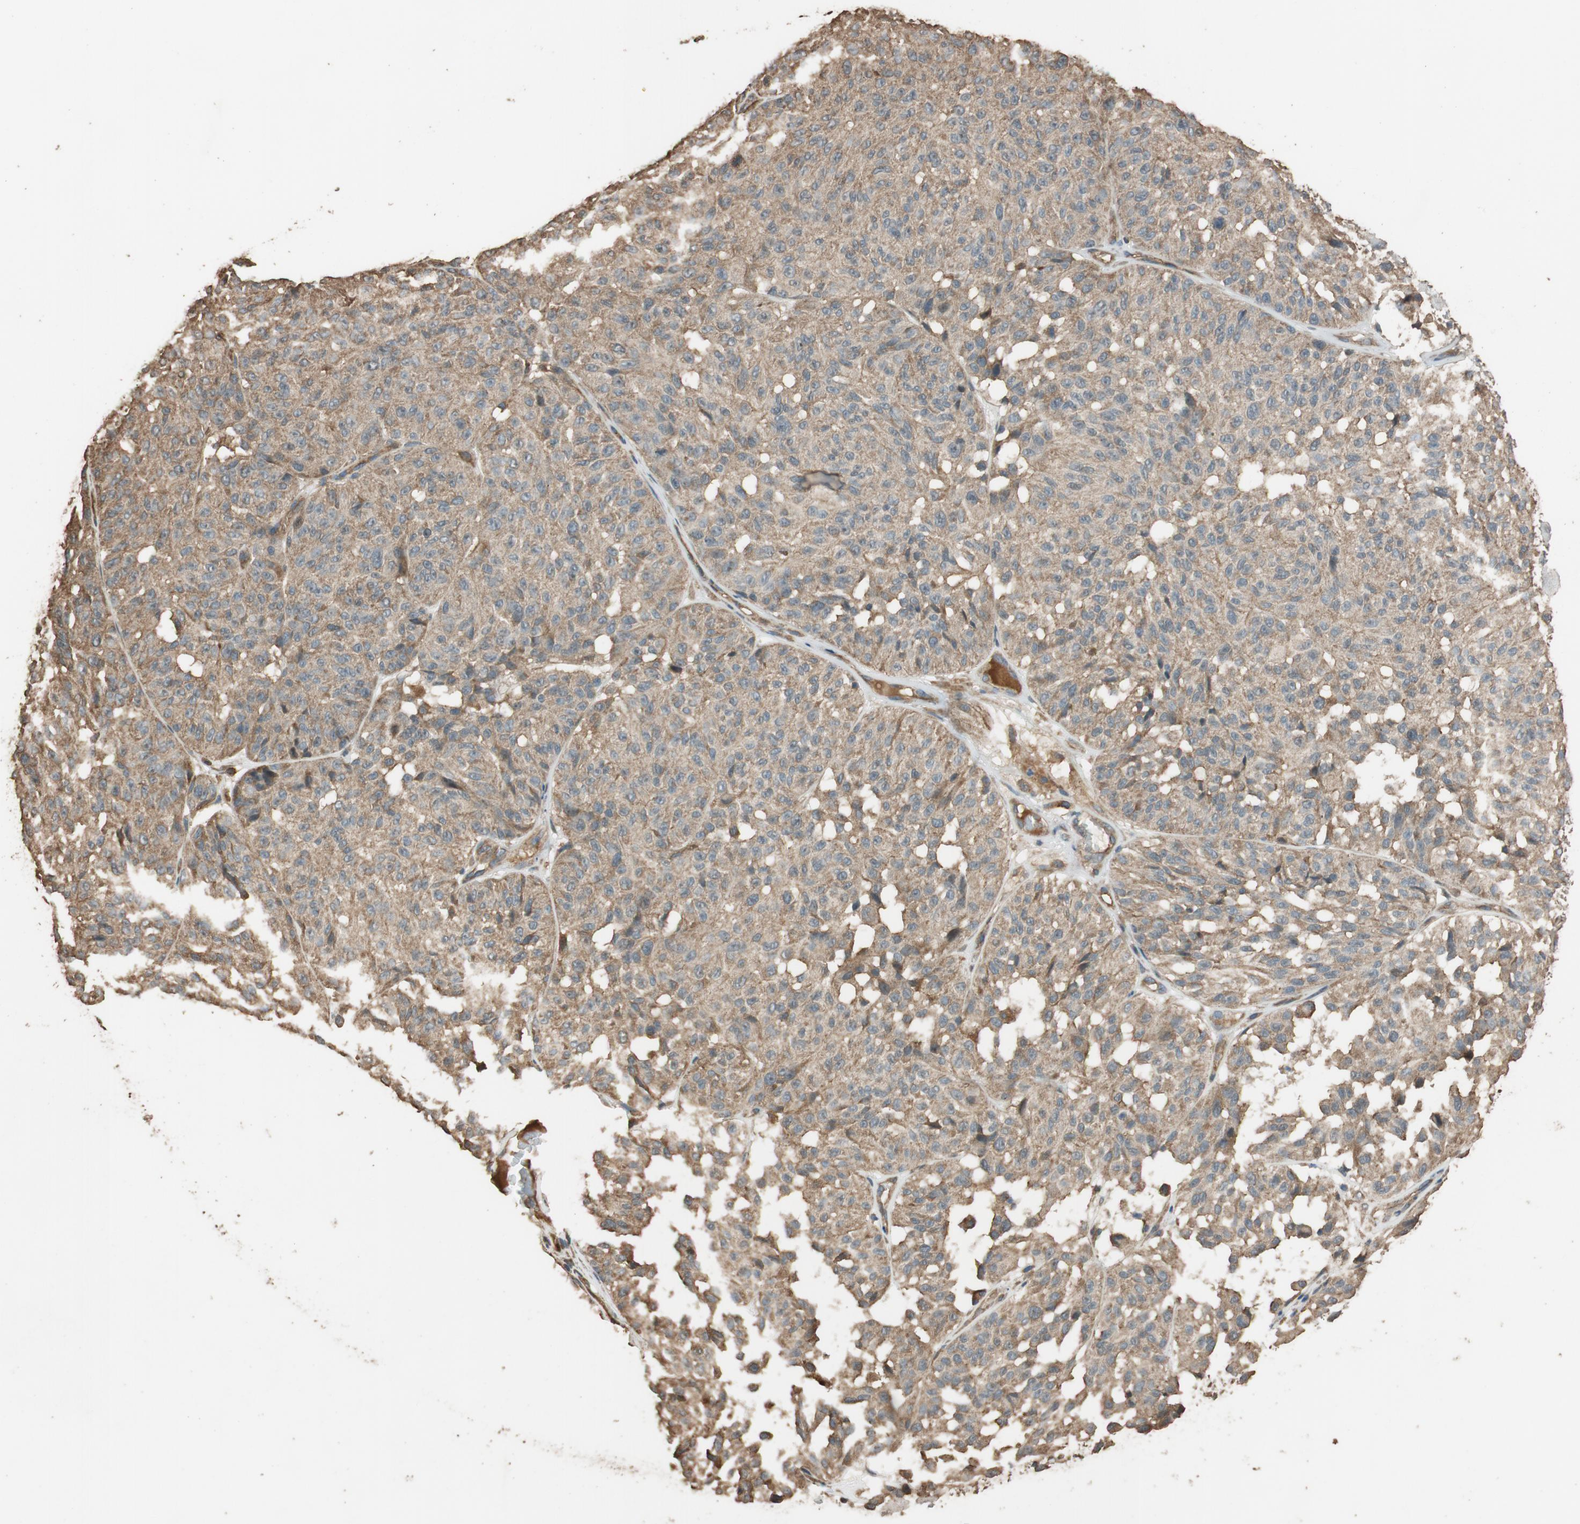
{"staining": {"intensity": "weak", "quantity": ">75%", "location": "cytoplasmic/membranous"}, "tissue": "melanoma", "cell_type": "Tumor cells", "image_type": "cancer", "snomed": [{"axis": "morphology", "description": "Malignant melanoma, NOS"}, {"axis": "topography", "description": "Skin"}], "caption": "Malignant melanoma stained with a brown dye exhibits weak cytoplasmic/membranous positive staining in approximately >75% of tumor cells.", "gene": "MST1R", "patient": {"sex": "female", "age": 46}}